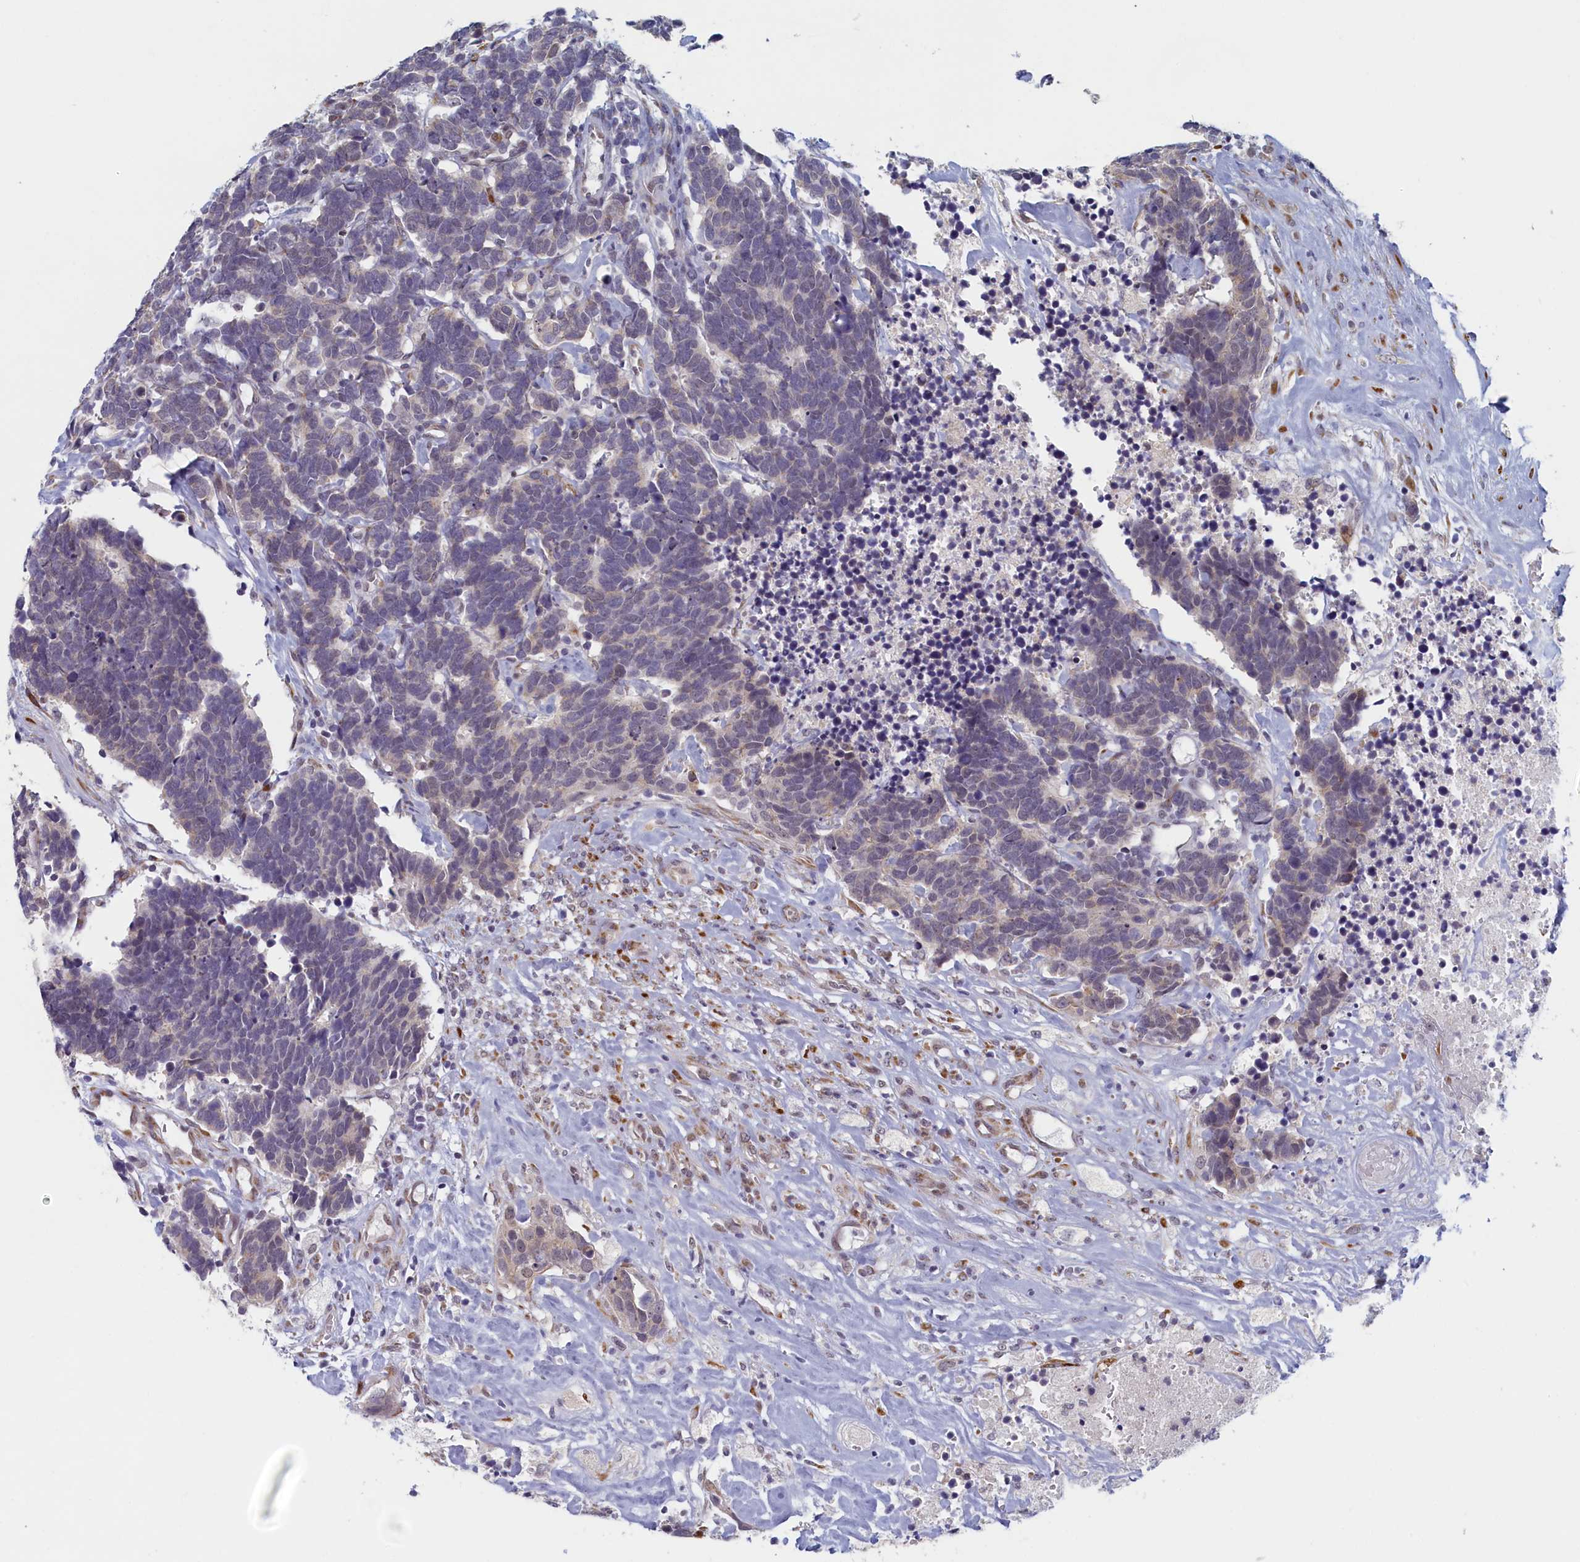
{"staining": {"intensity": "negative", "quantity": "none", "location": "none"}, "tissue": "carcinoid", "cell_type": "Tumor cells", "image_type": "cancer", "snomed": [{"axis": "morphology", "description": "Carcinoma, NOS"}, {"axis": "morphology", "description": "Carcinoid, malignant, NOS"}, {"axis": "topography", "description": "Urinary bladder"}], "caption": "A high-resolution histopathology image shows immunohistochemistry staining of carcinoid, which displays no significant staining in tumor cells. (DAB (3,3'-diaminobenzidine) immunohistochemistry (IHC), high magnification).", "gene": "DNAJC17", "patient": {"sex": "male", "age": 57}}